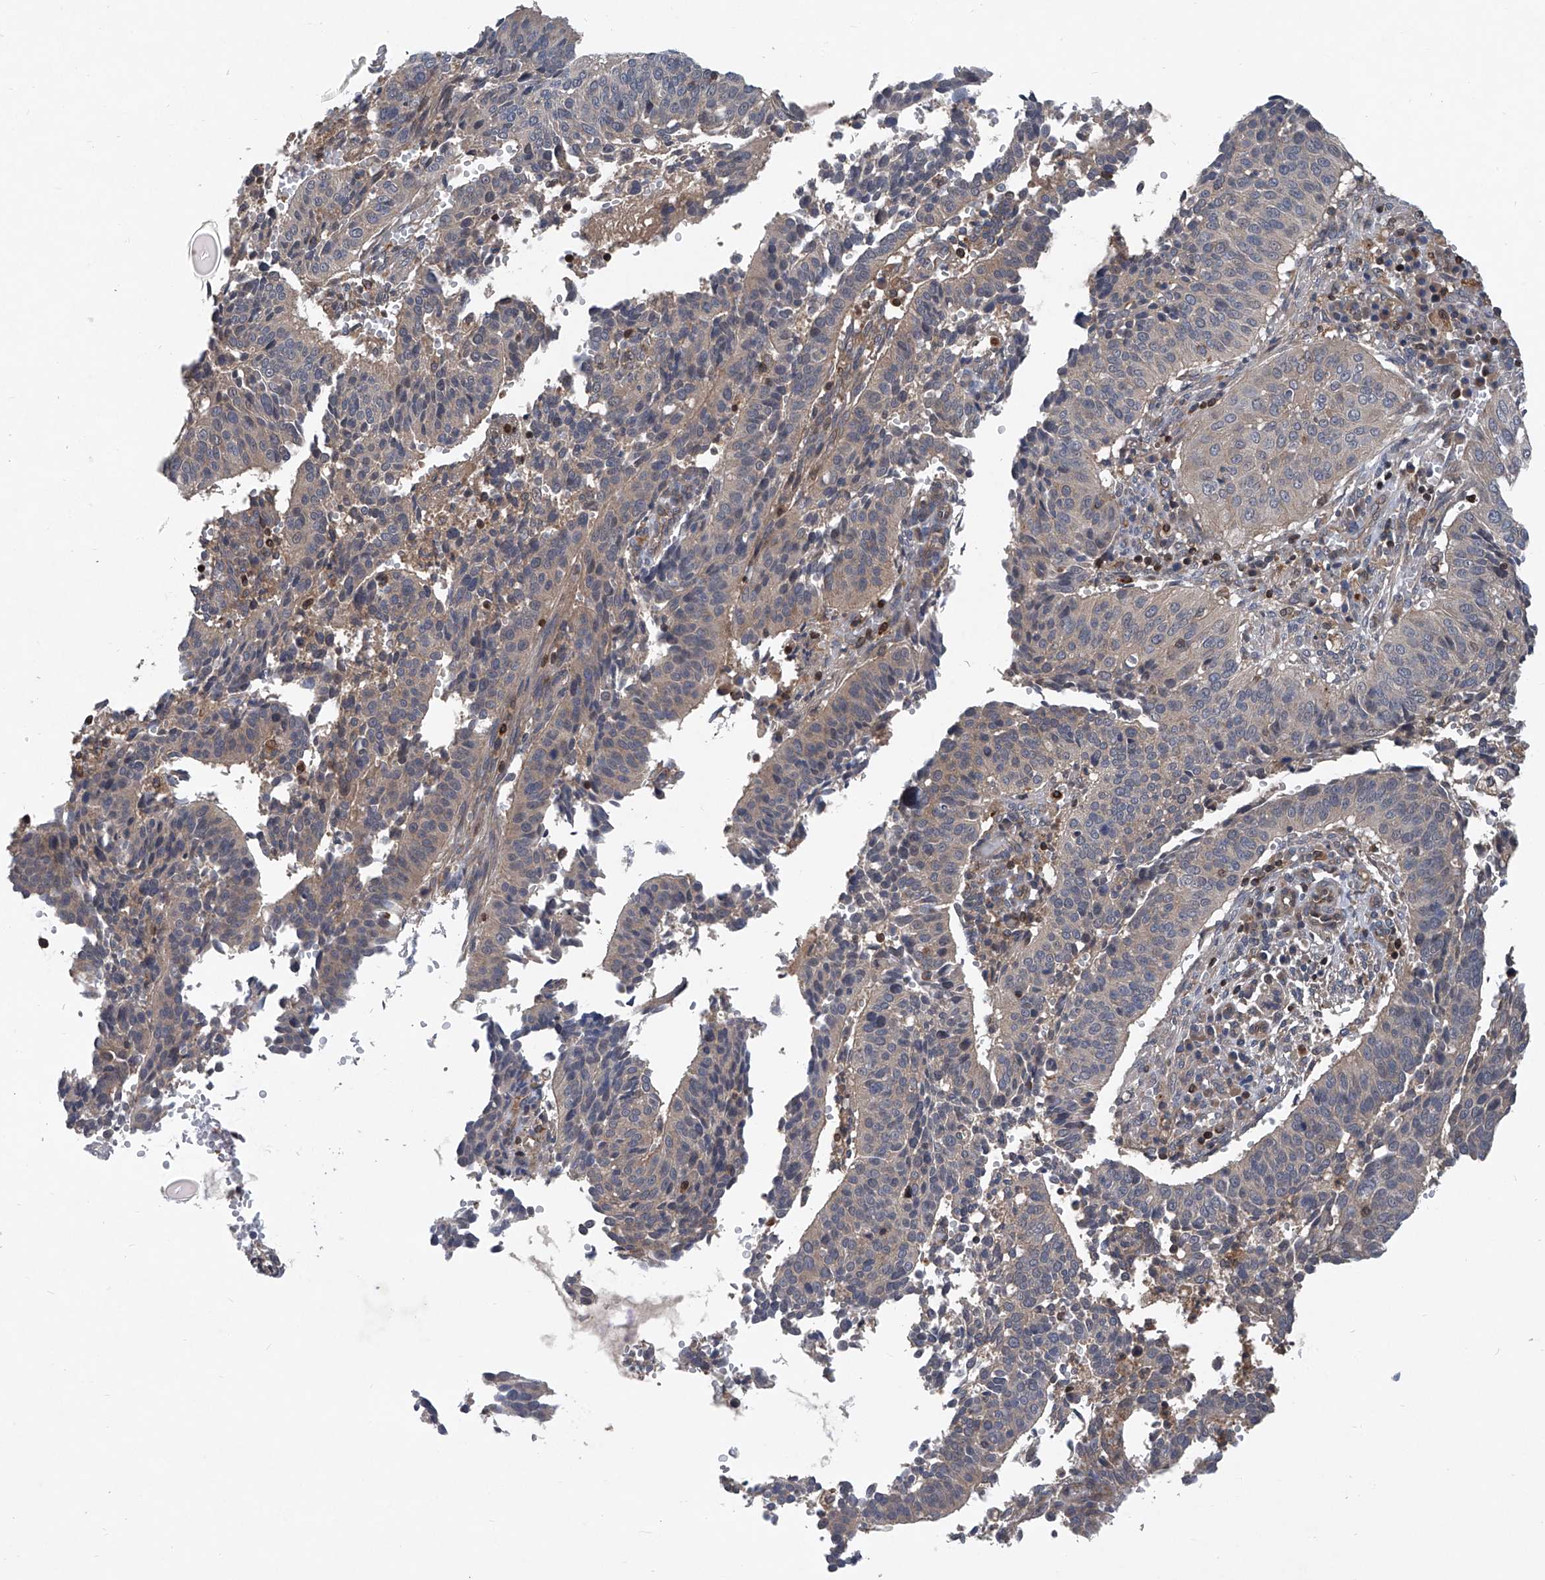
{"staining": {"intensity": "weak", "quantity": "25%-75%", "location": "cytoplasmic/membranous"}, "tissue": "cervical cancer", "cell_type": "Tumor cells", "image_type": "cancer", "snomed": [{"axis": "morphology", "description": "Normal tissue, NOS"}, {"axis": "morphology", "description": "Squamous cell carcinoma, NOS"}, {"axis": "topography", "description": "Cervix"}], "caption": "Immunohistochemical staining of squamous cell carcinoma (cervical) reveals low levels of weak cytoplasmic/membranous protein staining in approximately 25%-75% of tumor cells.", "gene": "TRIM38", "patient": {"sex": "female", "age": 39}}